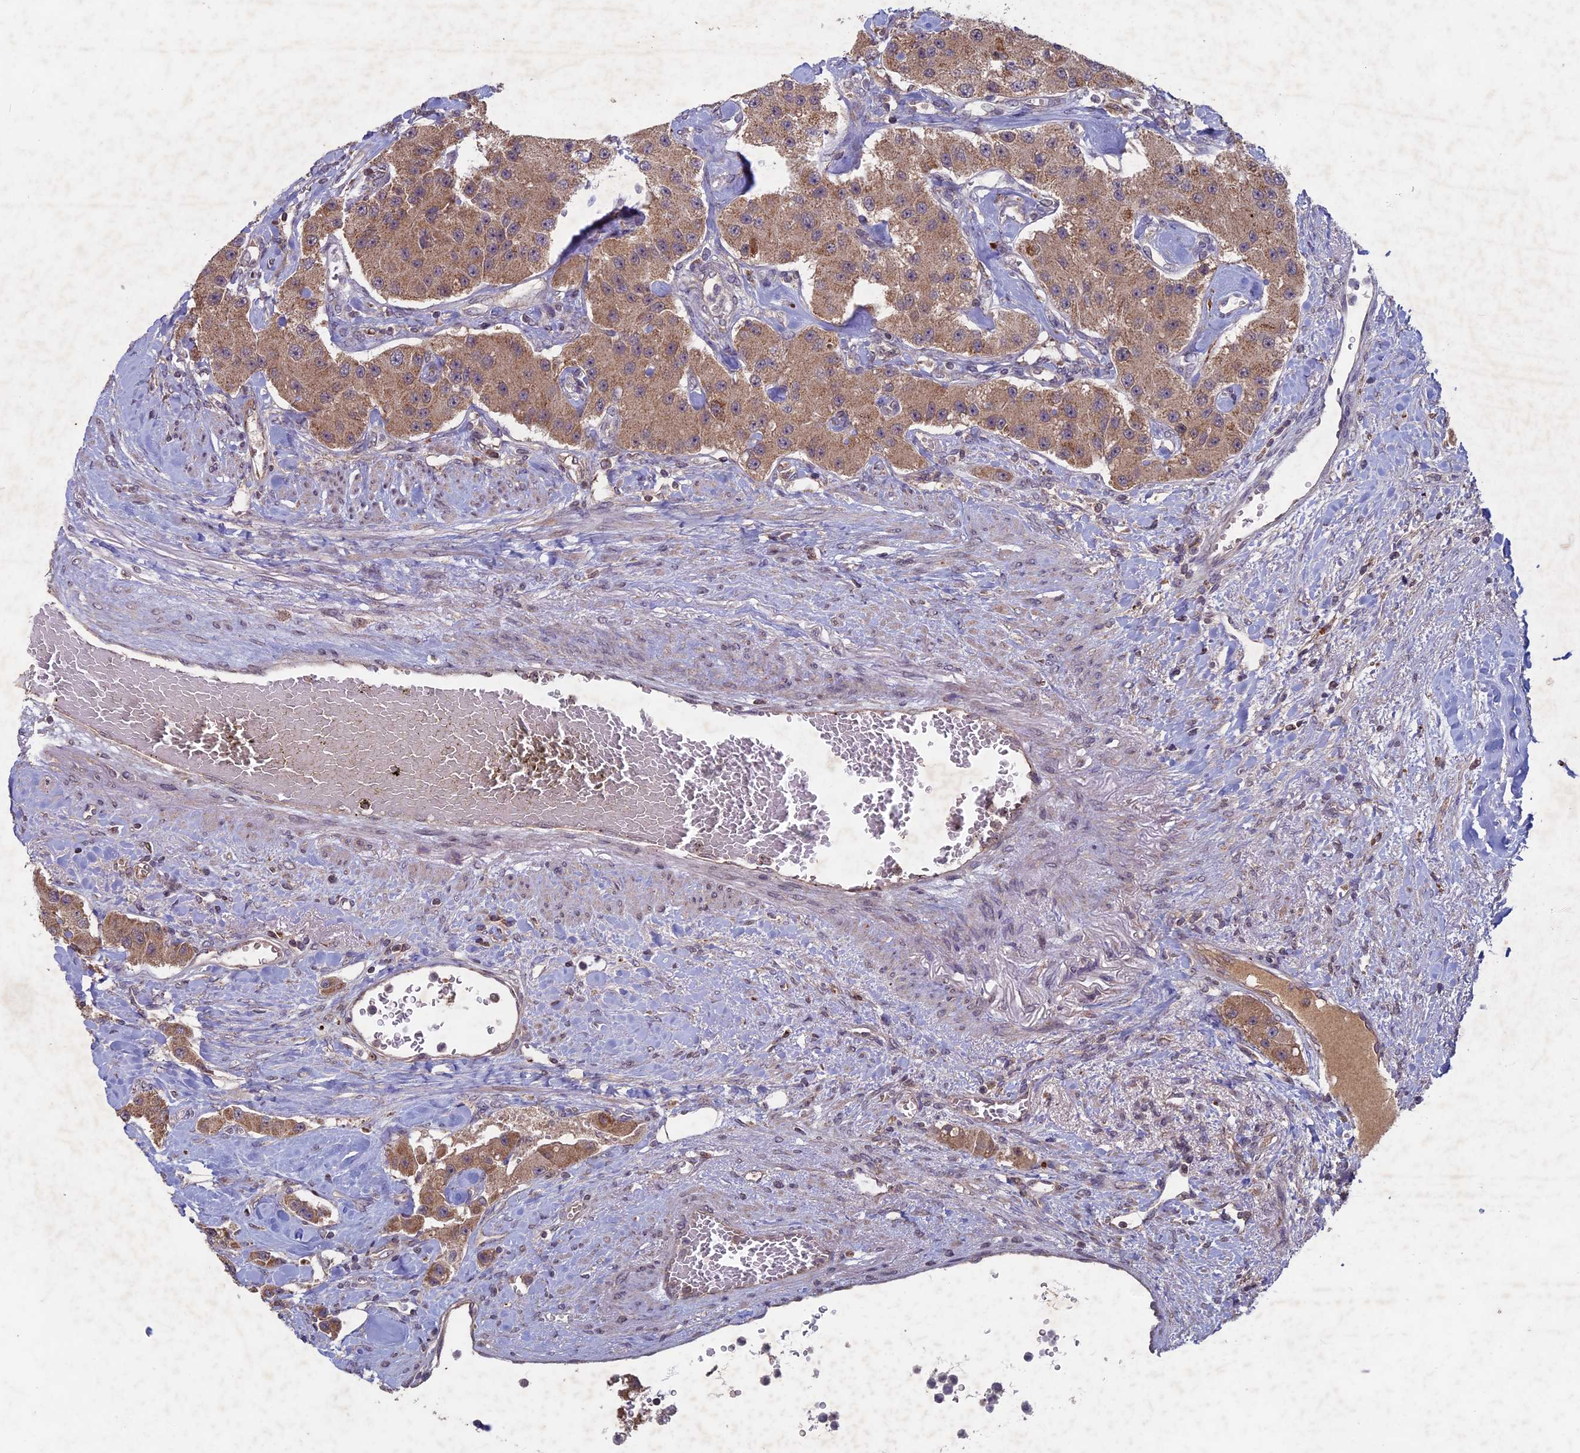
{"staining": {"intensity": "moderate", "quantity": ">75%", "location": "cytoplasmic/membranous"}, "tissue": "carcinoid", "cell_type": "Tumor cells", "image_type": "cancer", "snomed": [{"axis": "morphology", "description": "Carcinoid, malignant, NOS"}, {"axis": "topography", "description": "Pancreas"}], "caption": "A brown stain labels moderate cytoplasmic/membranous positivity of a protein in human carcinoid (malignant) tumor cells.", "gene": "RCCD1", "patient": {"sex": "male", "age": 41}}